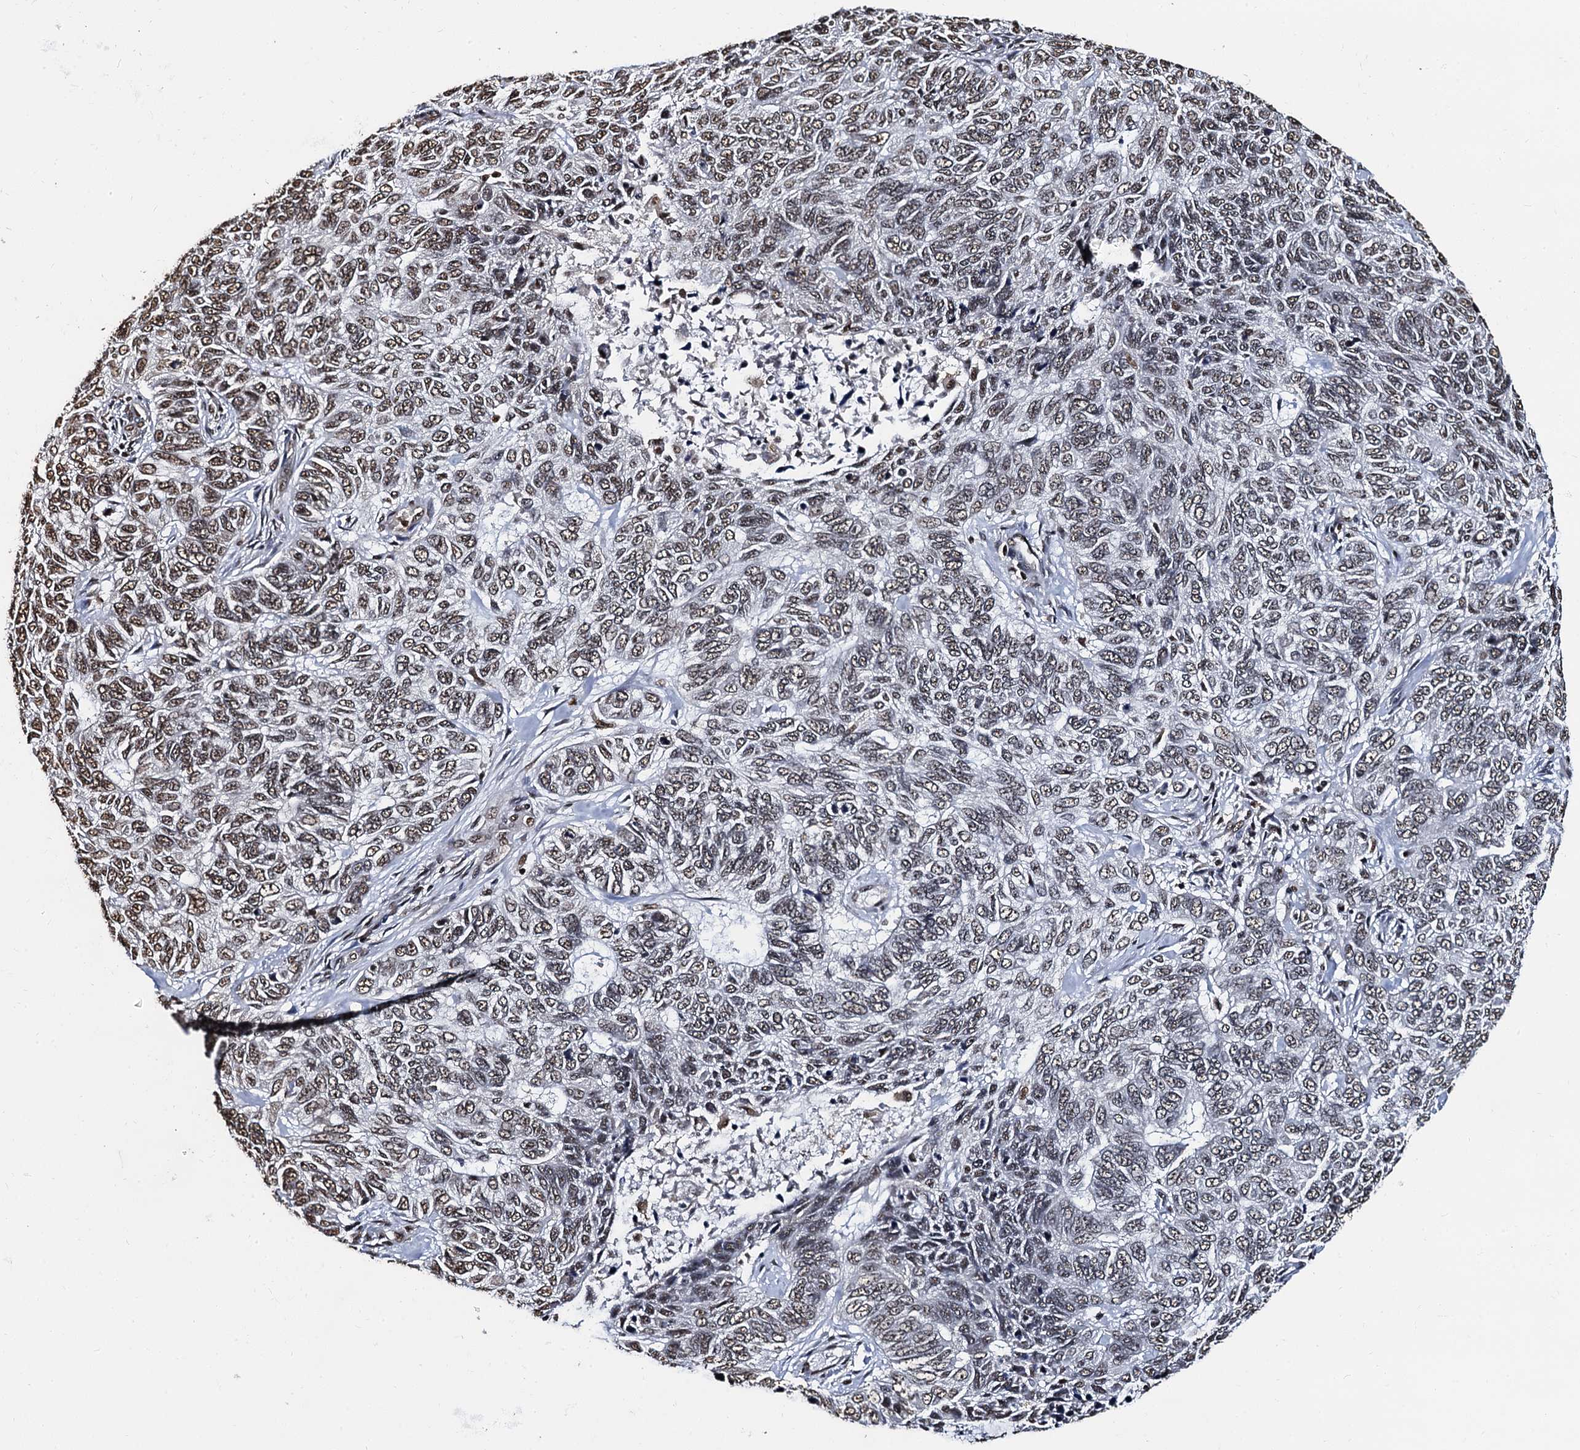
{"staining": {"intensity": "moderate", "quantity": "25%-75%", "location": "nuclear"}, "tissue": "skin cancer", "cell_type": "Tumor cells", "image_type": "cancer", "snomed": [{"axis": "morphology", "description": "Basal cell carcinoma"}, {"axis": "topography", "description": "Skin"}], "caption": "Basal cell carcinoma (skin) stained with a brown dye displays moderate nuclear positive staining in about 25%-75% of tumor cells.", "gene": "SNRPD2", "patient": {"sex": "female", "age": 65}}